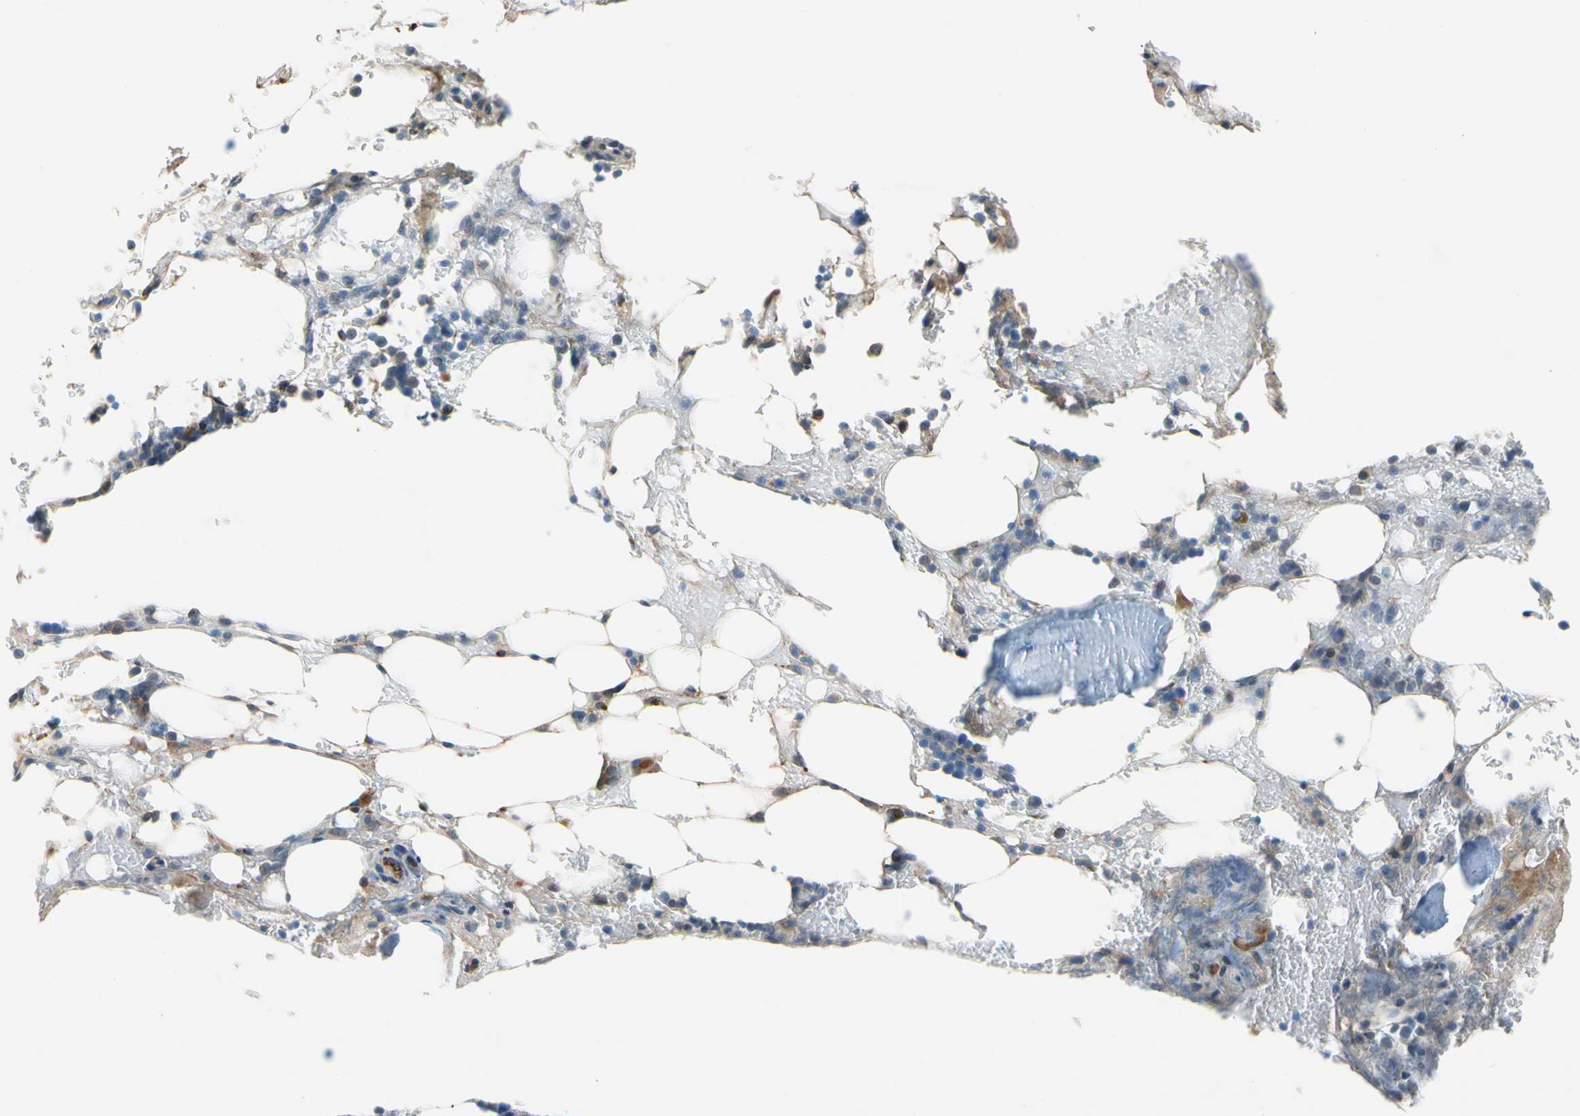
{"staining": {"intensity": "moderate", "quantity": "<25%", "location": "cytoplasmic/membranous"}, "tissue": "bone marrow", "cell_type": "Hematopoietic cells", "image_type": "normal", "snomed": [{"axis": "morphology", "description": "Normal tissue, NOS"}, {"axis": "topography", "description": "Bone marrow"}], "caption": "Human bone marrow stained with a brown dye displays moderate cytoplasmic/membranous positive staining in about <25% of hematopoietic cells.", "gene": "CNDP1", "patient": {"sex": "female", "age": 73}}